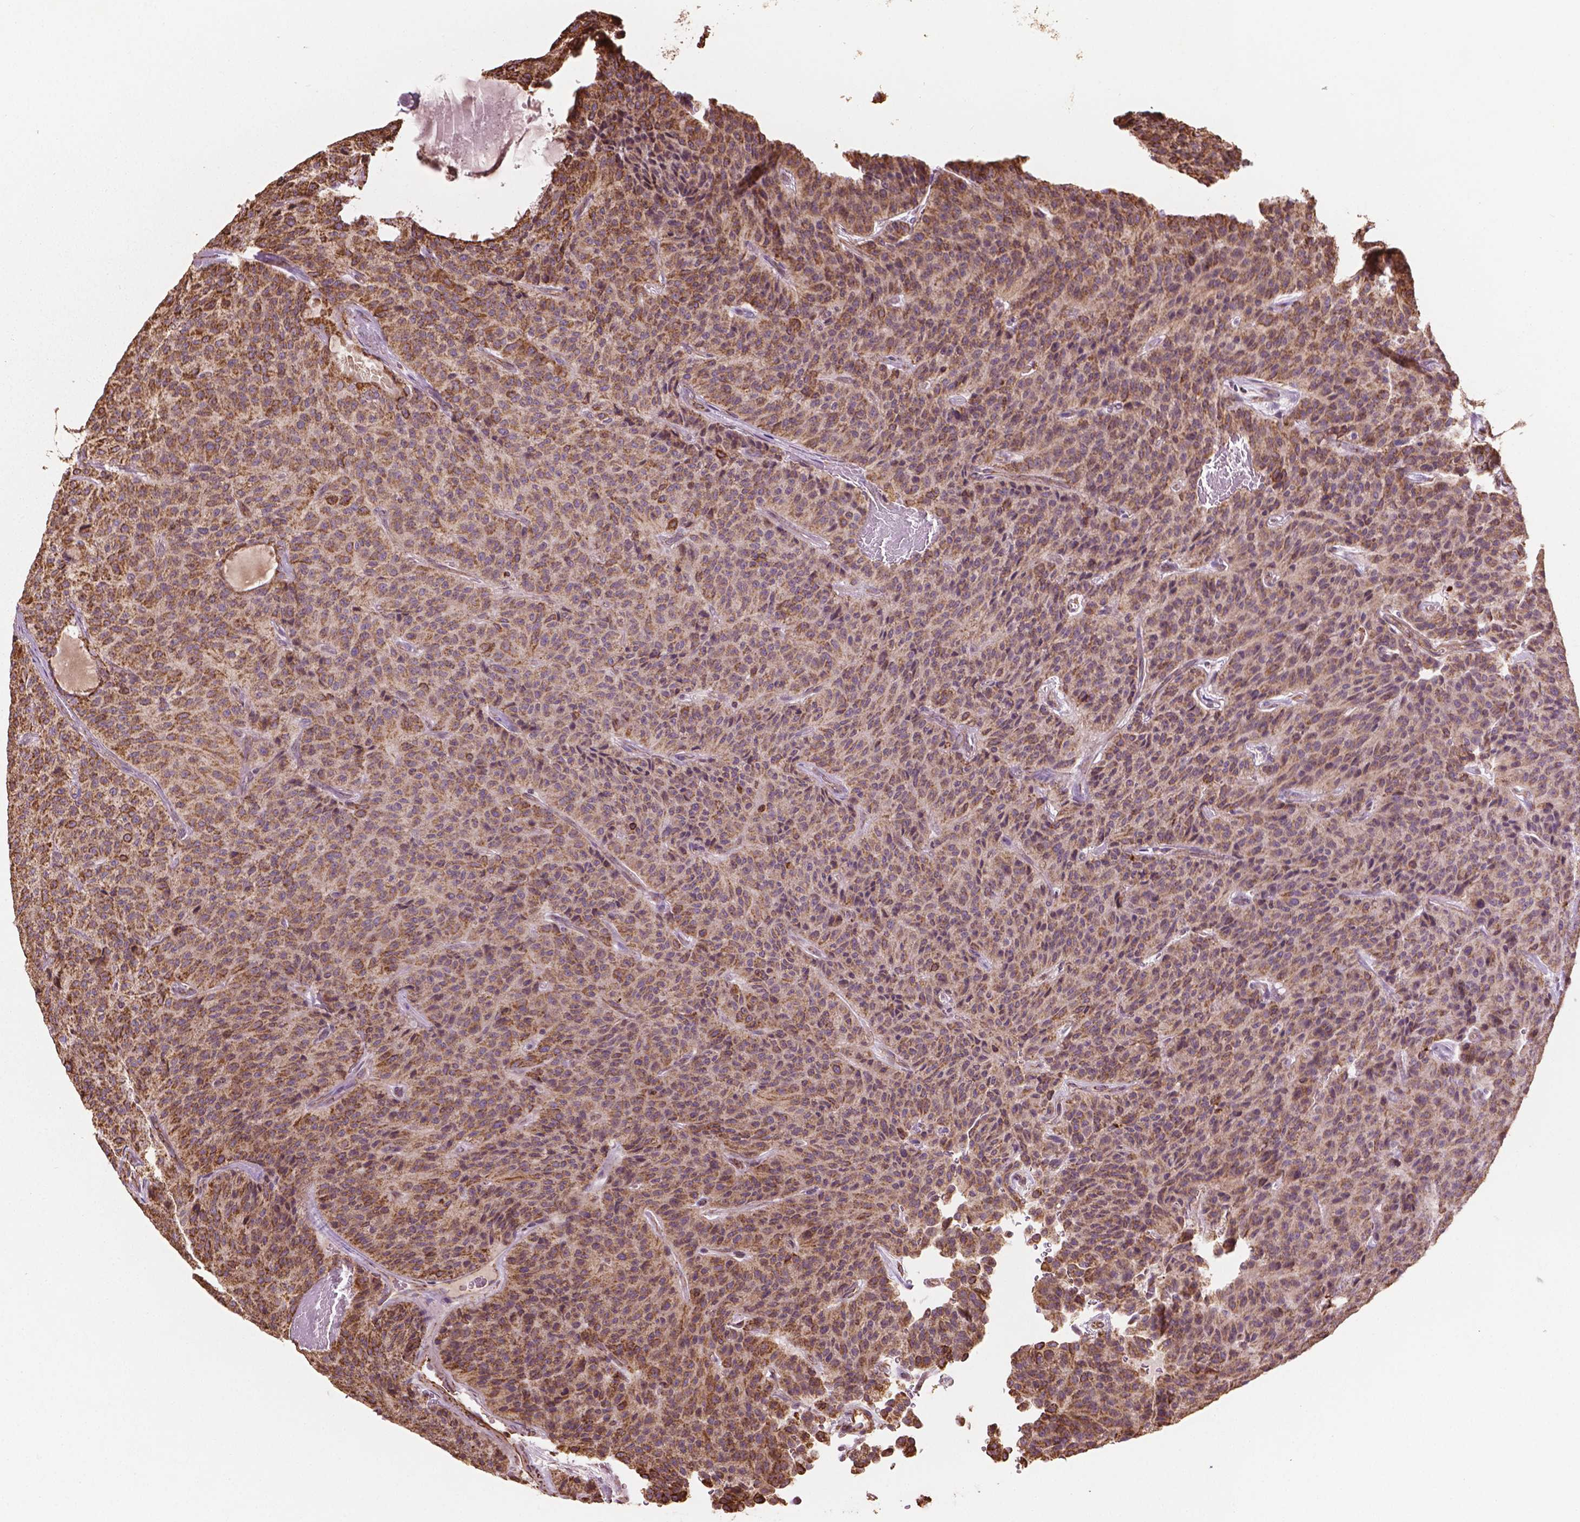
{"staining": {"intensity": "weak", "quantity": ">75%", "location": "cytoplasmic/membranous"}, "tissue": "carcinoid", "cell_type": "Tumor cells", "image_type": "cancer", "snomed": [{"axis": "morphology", "description": "Carcinoid, malignant, NOS"}, {"axis": "topography", "description": "Lung"}], "caption": "Human carcinoid stained for a protein (brown) shows weak cytoplasmic/membranous positive expression in approximately >75% of tumor cells.", "gene": "HS3ST3A1", "patient": {"sex": "male", "age": 71}}